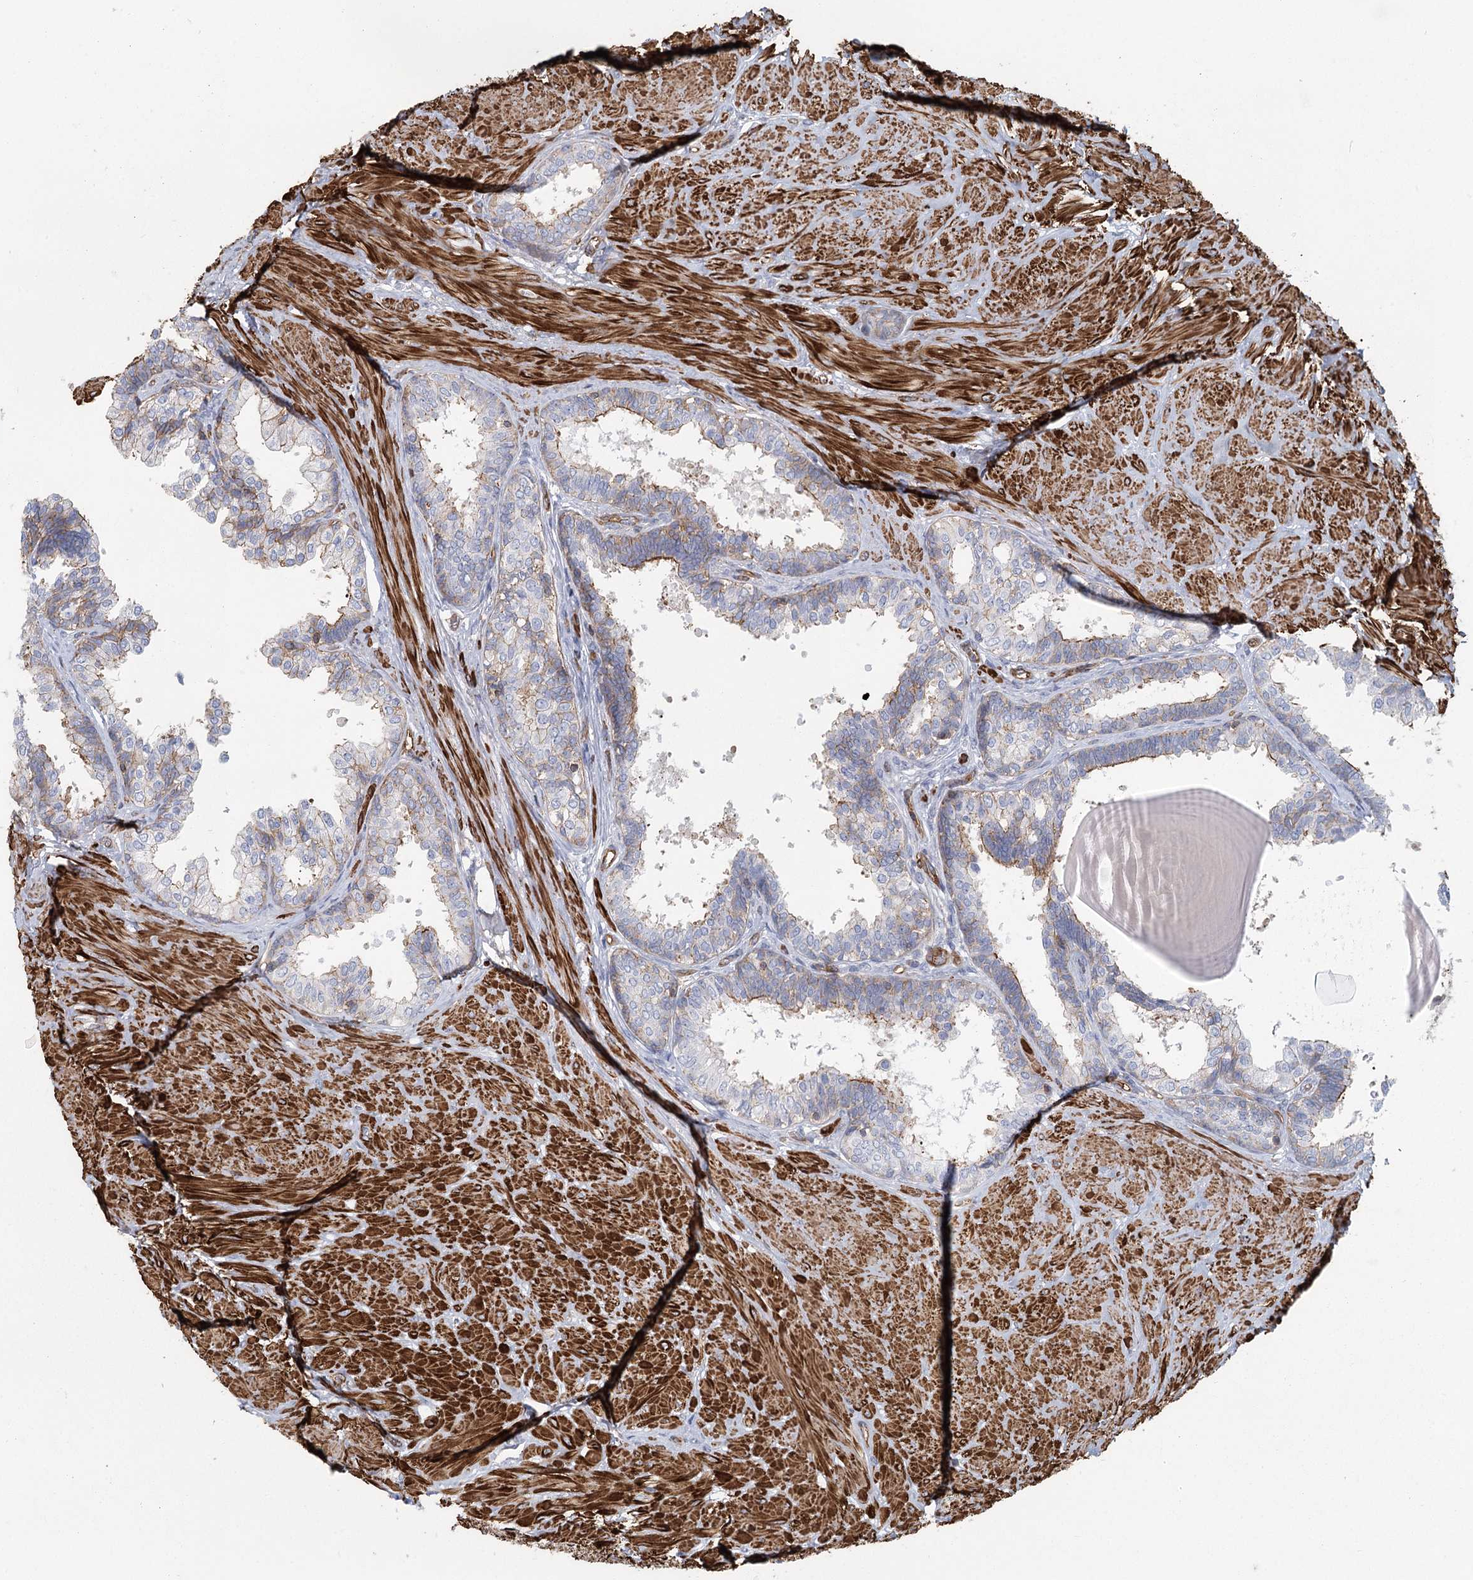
{"staining": {"intensity": "moderate", "quantity": "<25%", "location": "cytoplasmic/membranous"}, "tissue": "prostate", "cell_type": "Glandular cells", "image_type": "normal", "snomed": [{"axis": "morphology", "description": "Normal tissue, NOS"}, {"axis": "topography", "description": "Prostate"}], "caption": "Brown immunohistochemical staining in normal prostate shows moderate cytoplasmic/membranous expression in about <25% of glandular cells. (DAB (3,3'-diaminobenzidine) IHC, brown staining for protein, blue staining for nuclei).", "gene": "IFT46", "patient": {"sex": "male", "age": 48}}